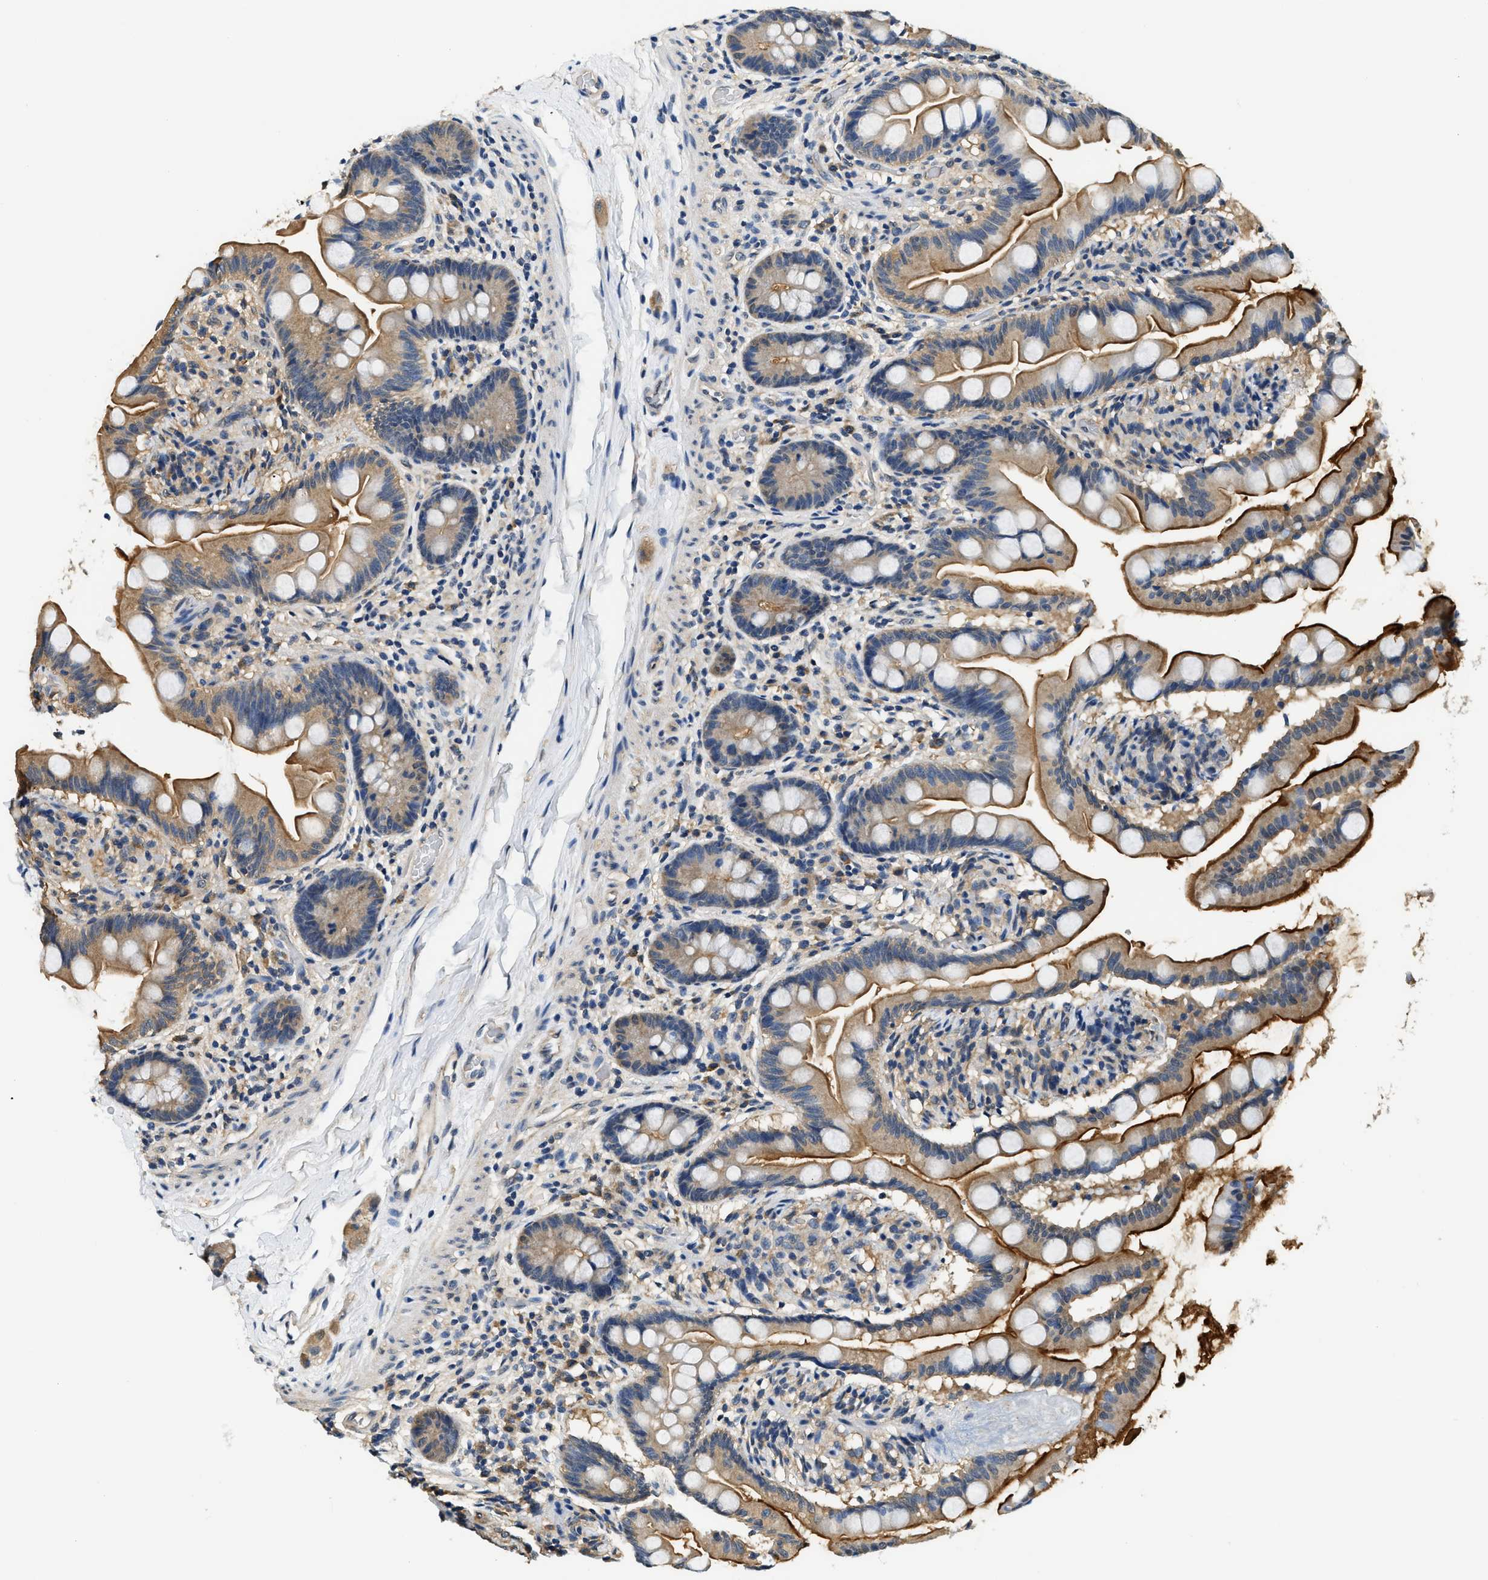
{"staining": {"intensity": "moderate", "quantity": ">75%", "location": "cytoplasmic/membranous"}, "tissue": "small intestine", "cell_type": "Glandular cells", "image_type": "normal", "snomed": [{"axis": "morphology", "description": "Normal tissue, NOS"}, {"axis": "topography", "description": "Small intestine"}], "caption": "Small intestine stained with a brown dye shows moderate cytoplasmic/membranous positive expression in about >75% of glandular cells.", "gene": "BCL7C", "patient": {"sex": "female", "age": 56}}